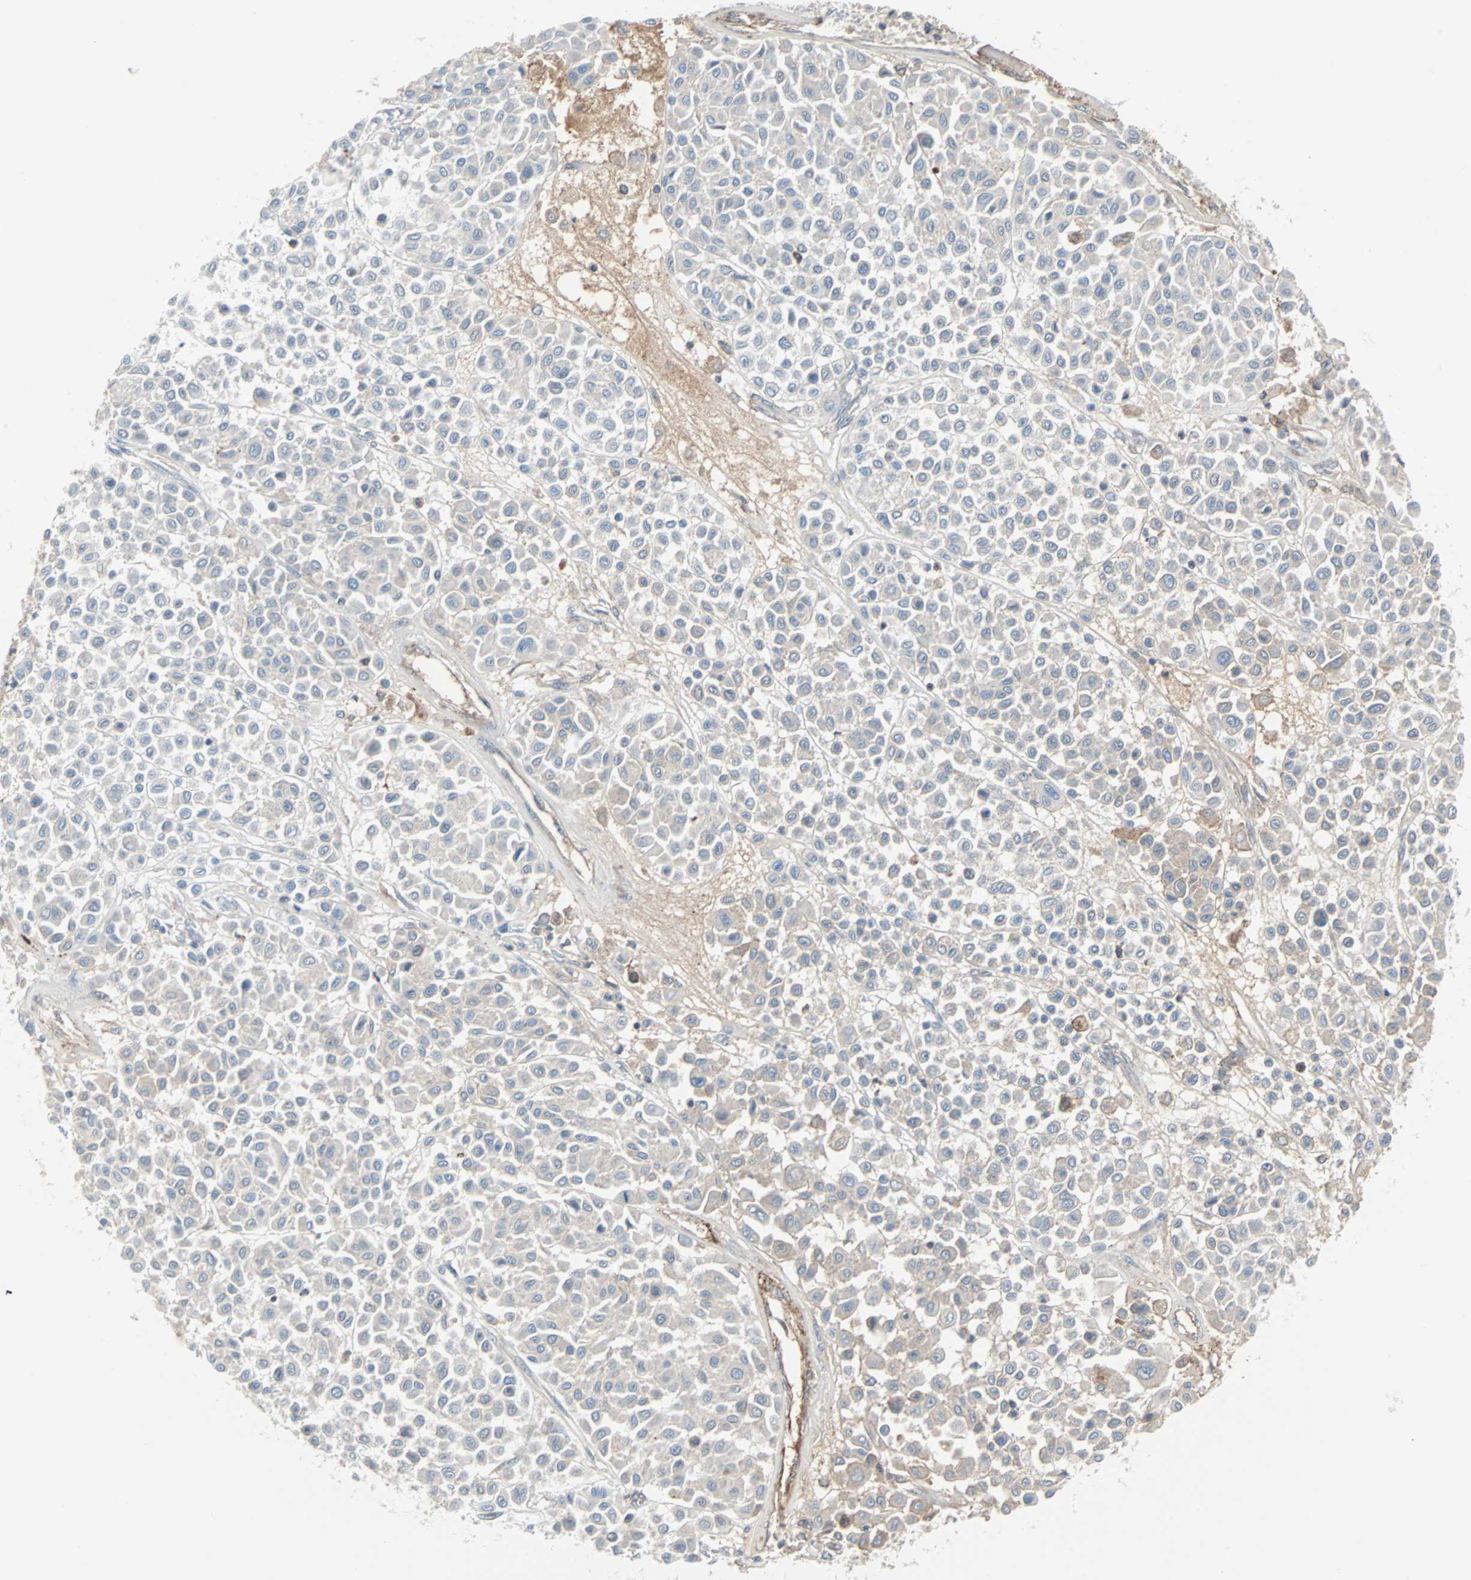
{"staining": {"intensity": "weak", "quantity": "<25%", "location": "cytoplasmic/membranous"}, "tissue": "melanoma", "cell_type": "Tumor cells", "image_type": "cancer", "snomed": [{"axis": "morphology", "description": "Malignant melanoma, Metastatic site"}, {"axis": "topography", "description": "Soft tissue"}], "caption": "High magnification brightfield microscopy of melanoma stained with DAB (brown) and counterstained with hematoxylin (blue): tumor cells show no significant expression.", "gene": "CASP3", "patient": {"sex": "male", "age": 41}}